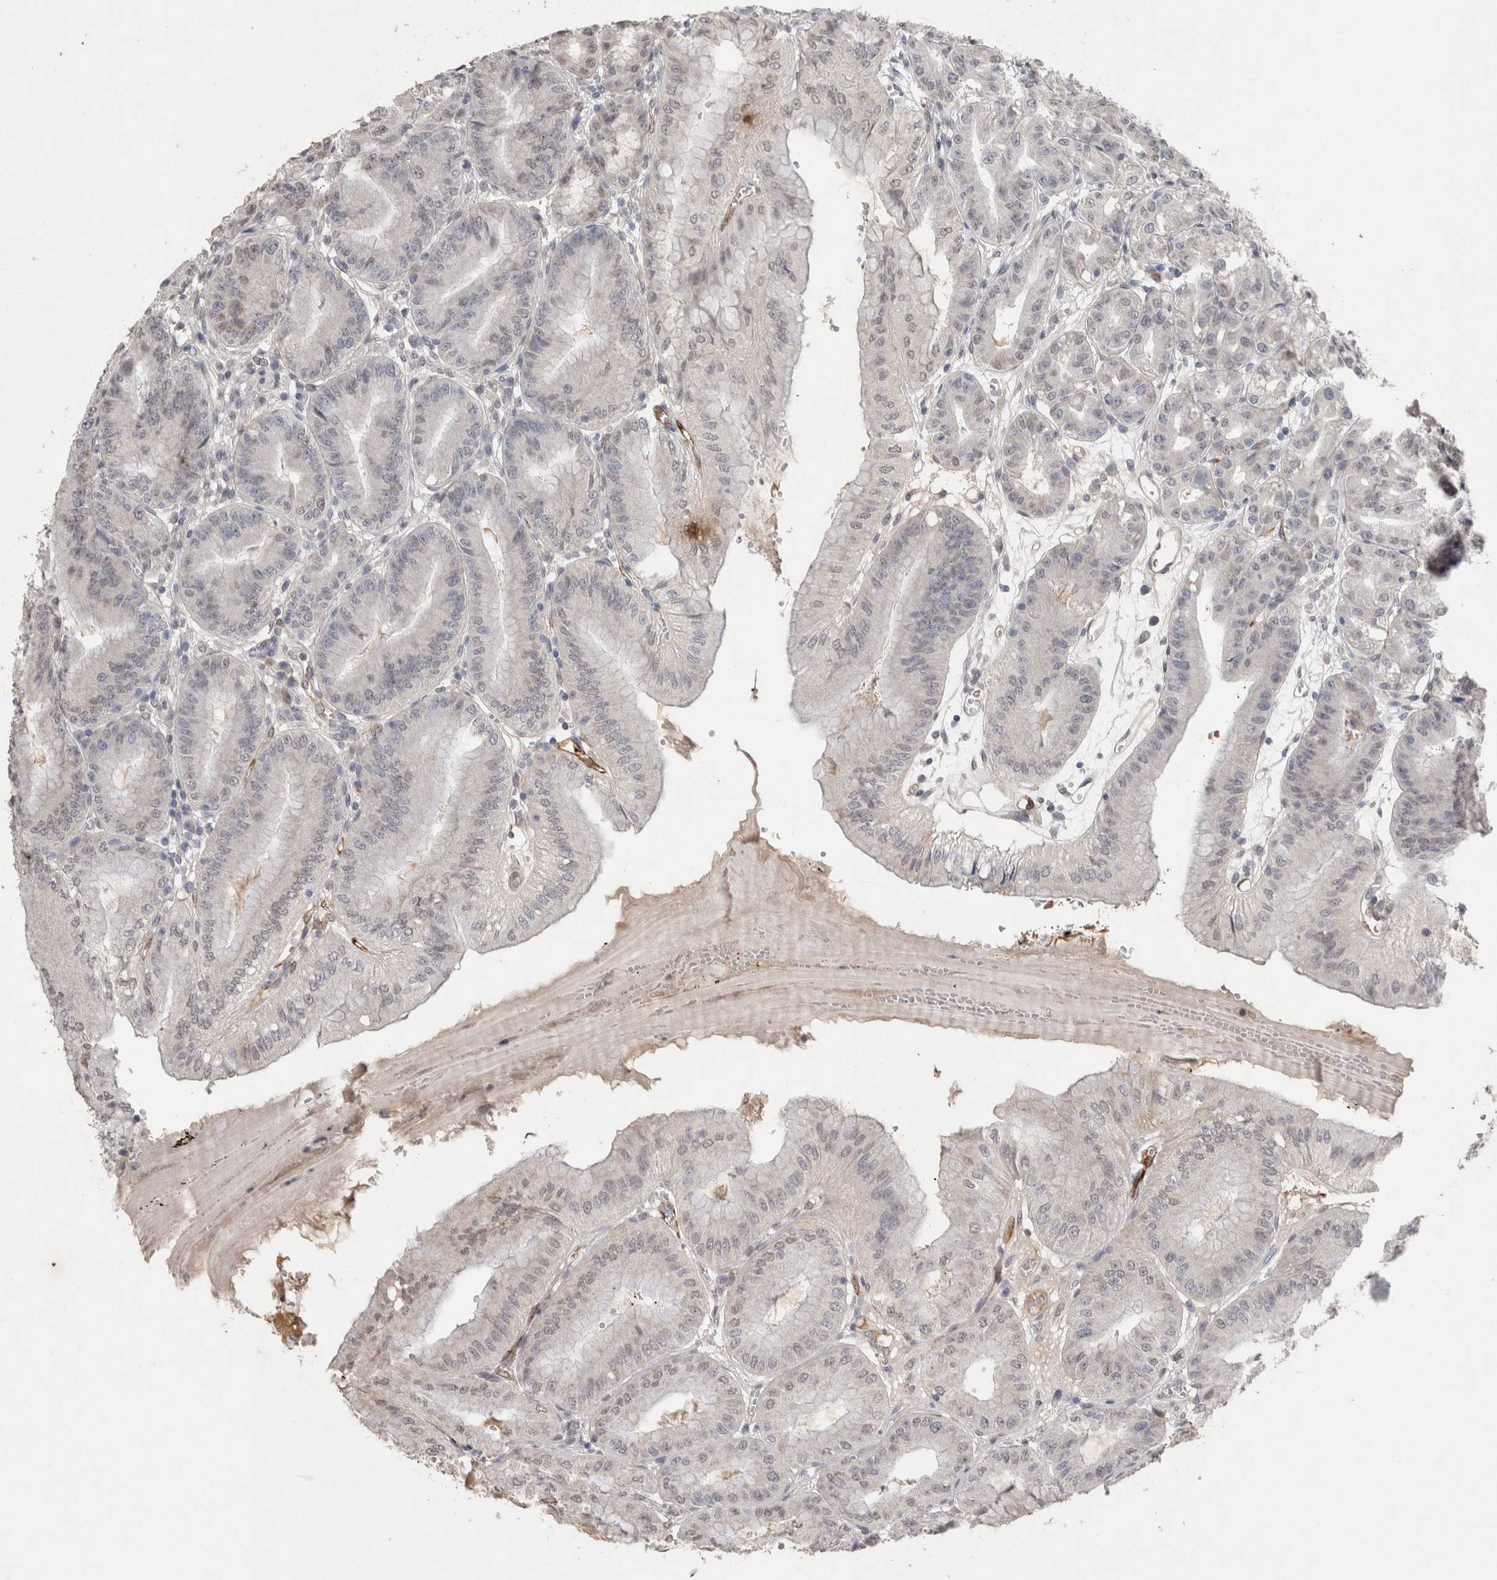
{"staining": {"intensity": "negative", "quantity": "none", "location": "none"}, "tissue": "stomach", "cell_type": "Glandular cells", "image_type": "normal", "snomed": [{"axis": "morphology", "description": "Normal tissue, NOS"}, {"axis": "topography", "description": "Stomach, lower"}], "caption": "A high-resolution photomicrograph shows immunohistochemistry (IHC) staining of benign stomach, which exhibits no significant positivity in glandular cells. Brightfield microscopy of immunohistochemistry stained with DAB (brown) and hematoxylin (blue), captured at high magnification.", "gene": "CDH13", "patient": {"sex": "male", "age": 71}}